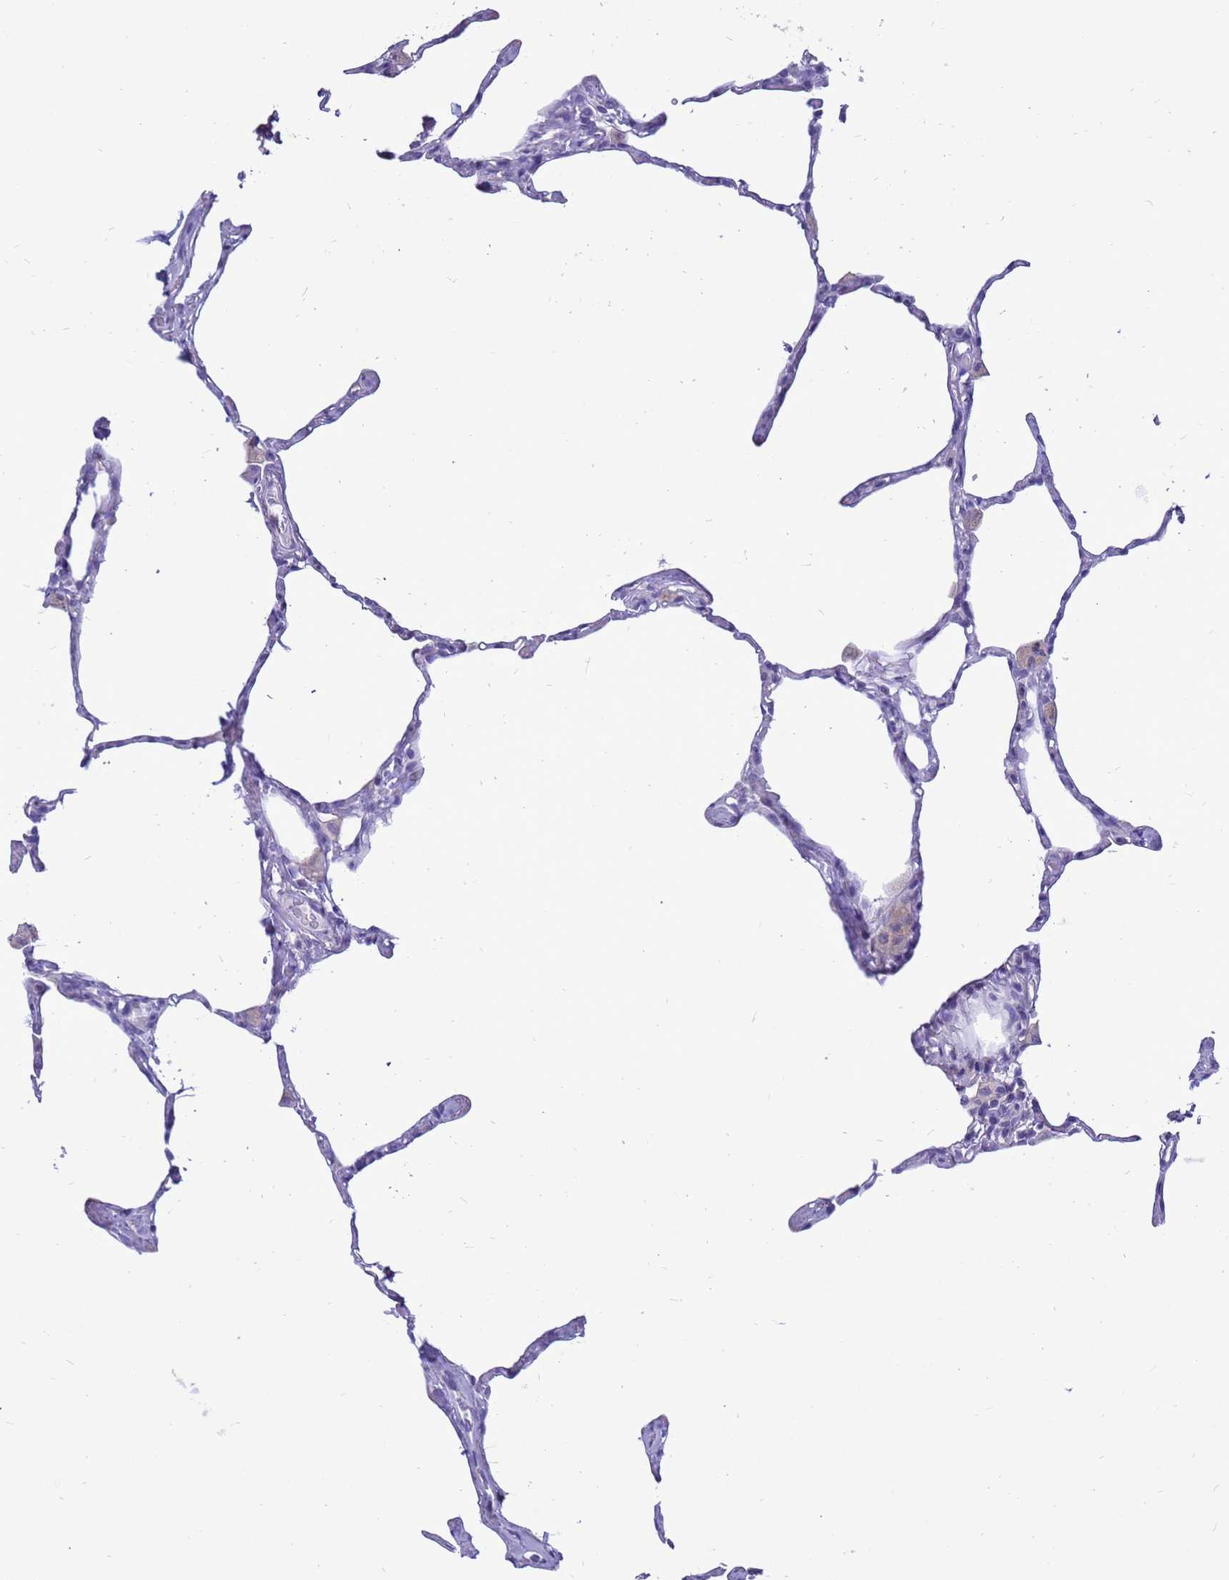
{"staining": {"intensity": "negative", "quantity": "none", "location": "none"}, "tissue": "lung", "cell_type": "Alveolar cells", "image_type": "normal", "snomed": [{"axis": "morphology", "description": "Normal tissue, NOS"}, {"axis": "topography", "description": "Lung"}], "caption": "Lung stained for a protein using immunohistochemistry exhibits no positivity alveolar cells.", "gene": "PDE10A", "patient": {"sex": "male", "age": 65}}